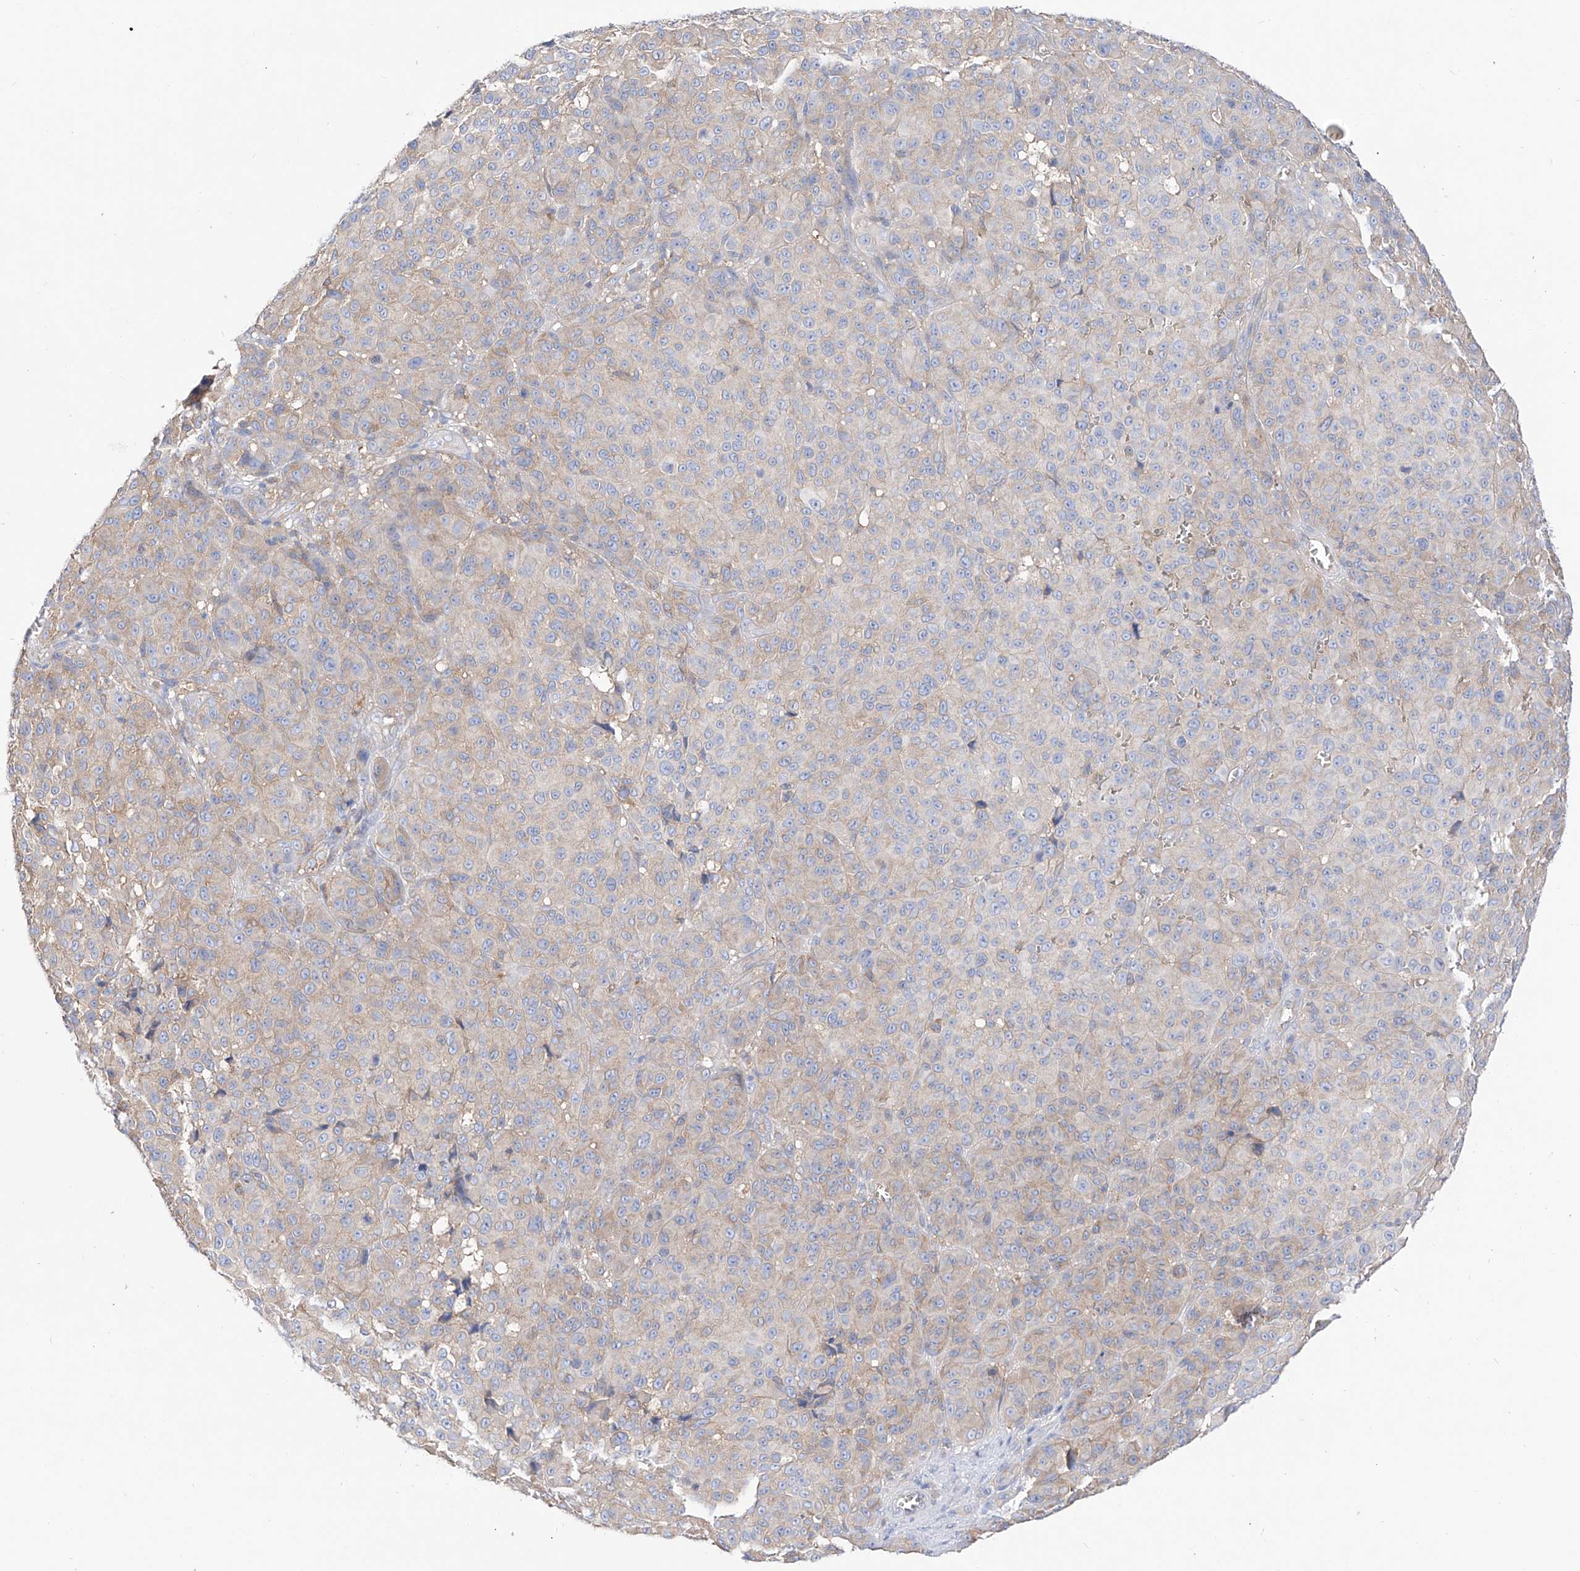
{"staining": {"intensity": "weak", "quantity": "25%-75%", "location": "cytoplasmic/membranous"}, "tissue": "melanoma", "cell_type": "Tumor cells", "image_type": "cancer", "snomed": [{"axis": "morphology", "description": "Malignant melanoma, NOS"}, {"axis": "topography", "description": "Skin"}], "caption": "Malignant melanoma tissue reveals weak cytoplasmic/membranous positivity in about 25%-75% of tumor cells (Brightfield microscopy of DAB IHC at high magnification).", "gene": "ZNF653", "patient": {"sex": "male", "age": 73}}